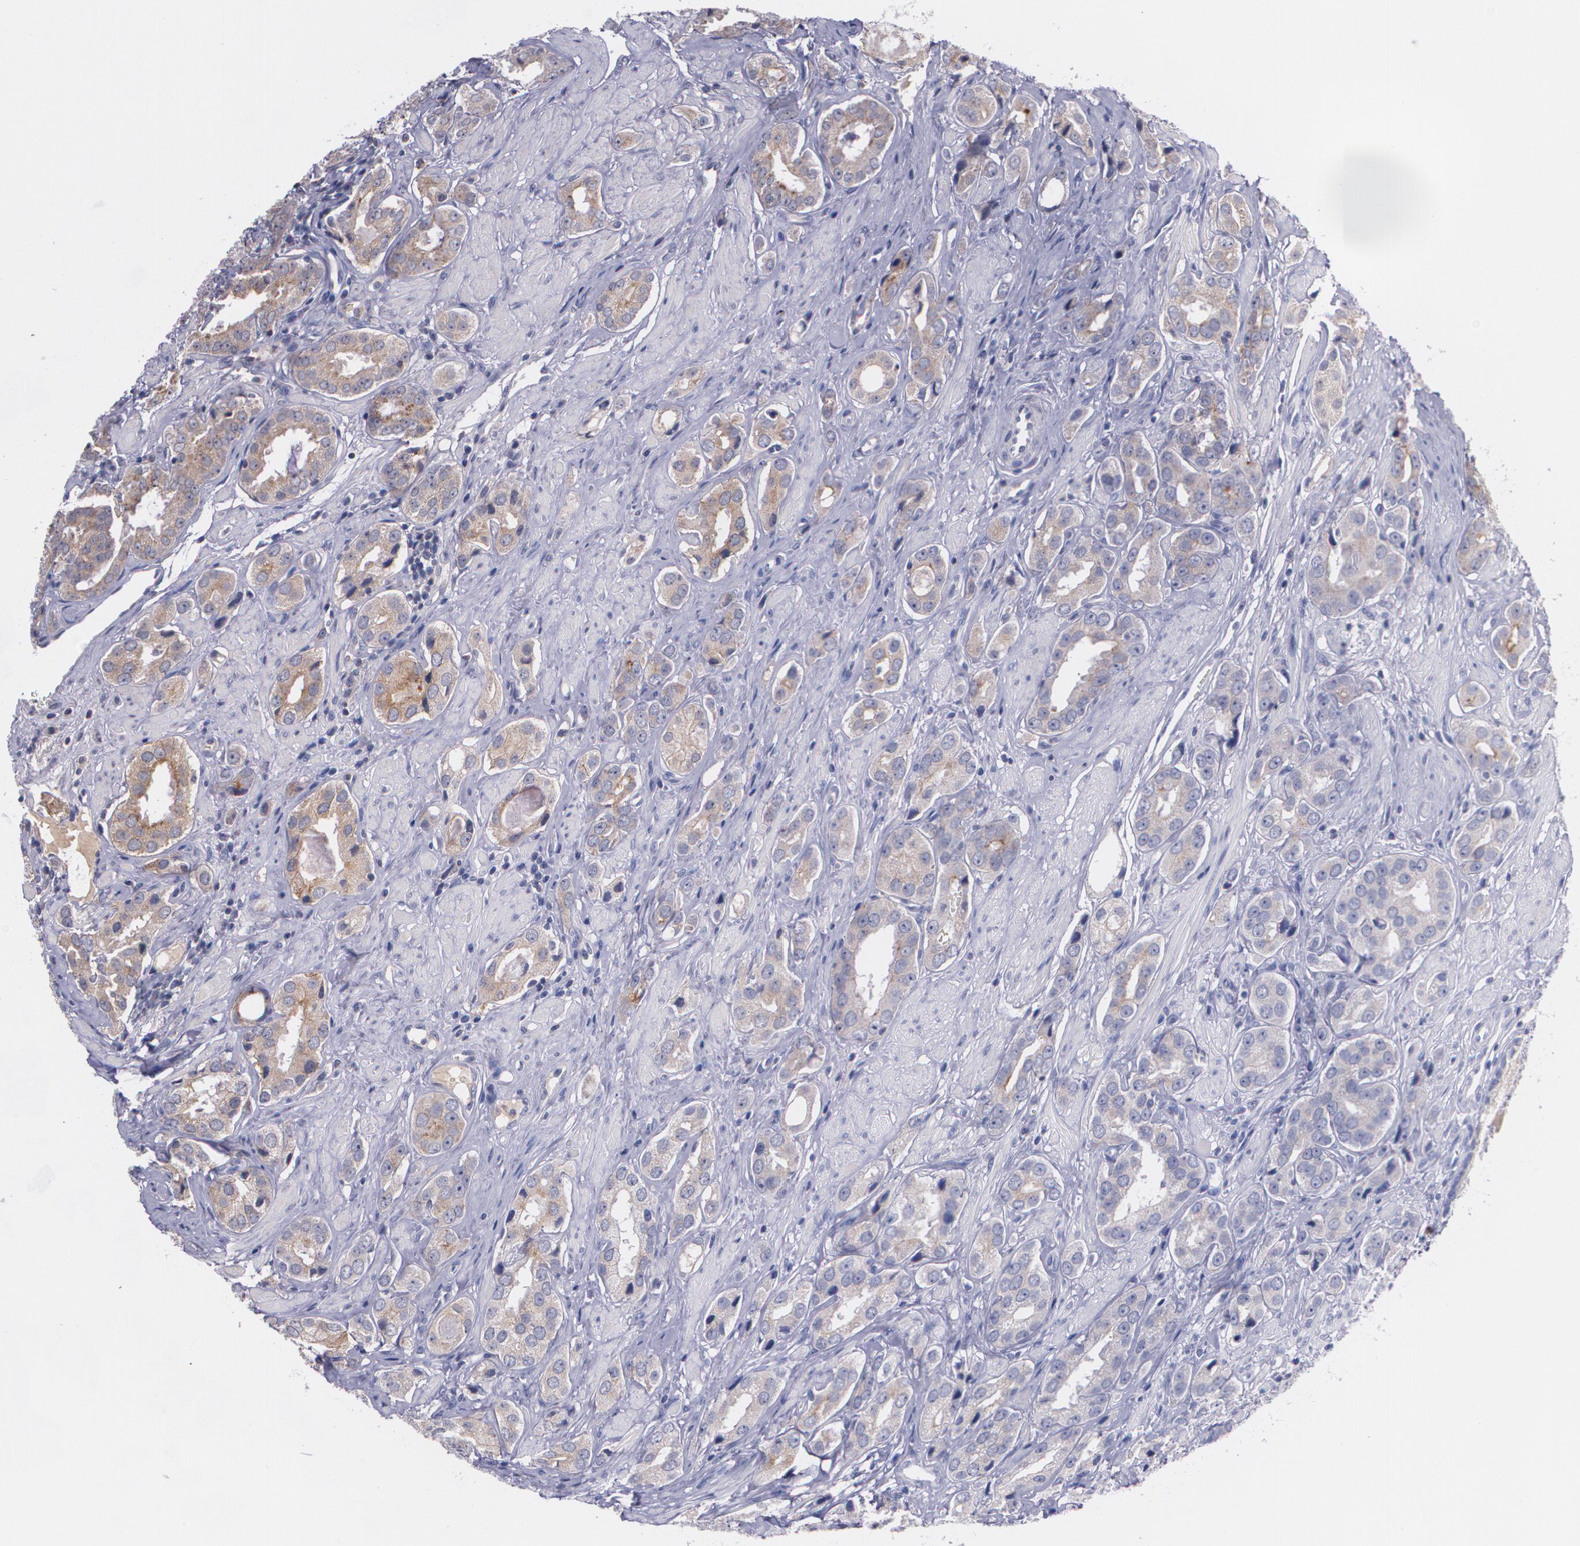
{"staining": {"intensity": "weak", "quantity": ">75%", "location": "cytoplasmic/membranous"}, "tissue": "prostate cancer", "cell_type": "Tumor cells", "image_type": "cancer", "snomed": [{"axis": "morphology", "description": "Adenocarcinoma, Medium grade"}, {"axis": "topography", "description": "Prostate"}], "caption": "This histopathology image exhibits prostate adenocarcinoma (medium-grade) stained with immunohistochemistry to label a protein in brown. The cytoplasmic/membranous of tumor cells show weak positivity for the protein. Nuclei are counter-stained blue.", "gene": "IFNGR2", "patient": {"sex": "male", "age": 53}}